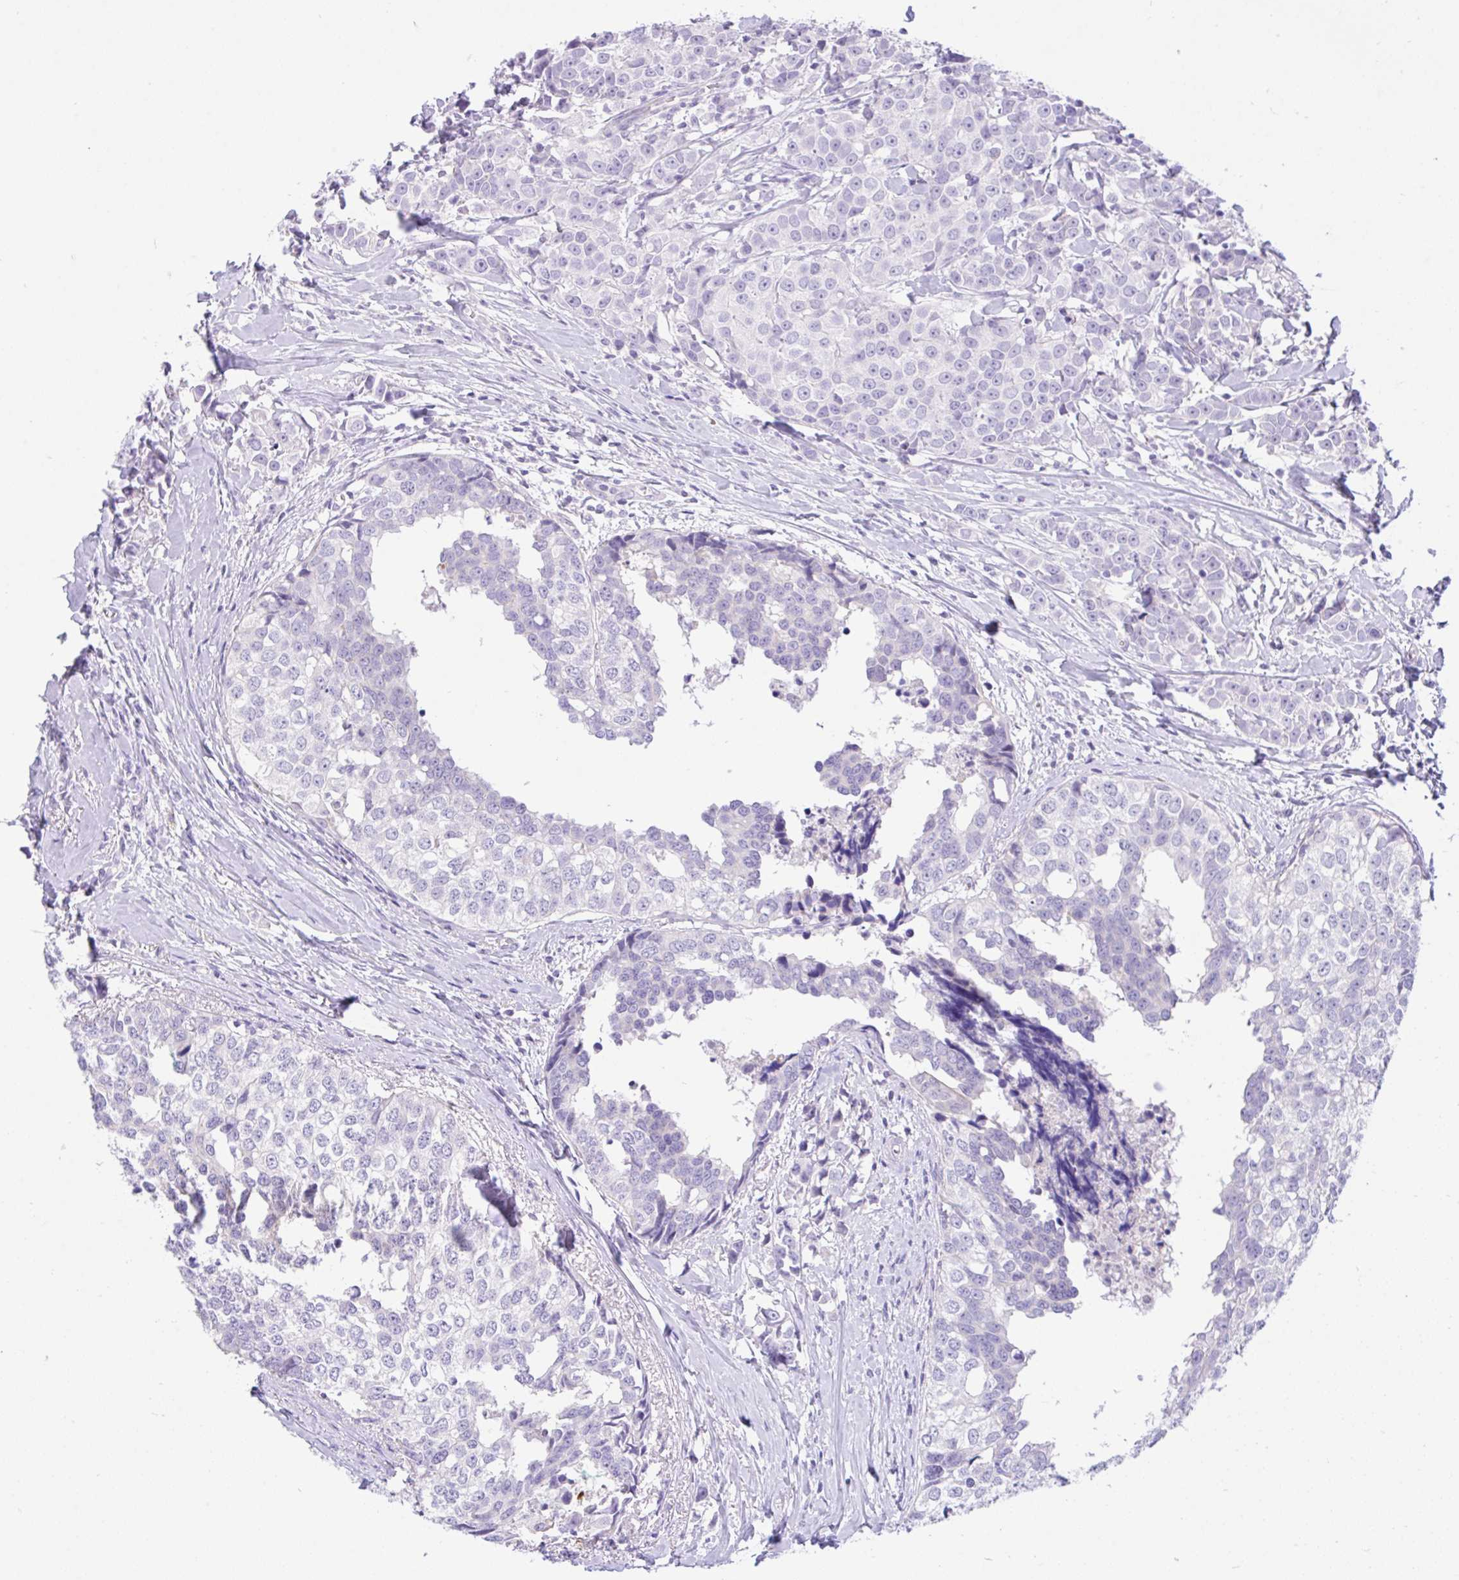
{"staining": {"intensity": "negative", "quantity": "none", "location": "none"}, "tissue": "breast cancer", "cell_type": "Tumor cells", "image_type": "cancer", "snomed": [{"axis": "morphology", "description": "Duct carcinoma"}, {"axis": "topography", "description": "Breast"}], "caption": "Image shows no protein staining in tumor cells of breast cancer tissue.", "gene": "ZNF101", "patient": {"sex": "female", "age": 80}}